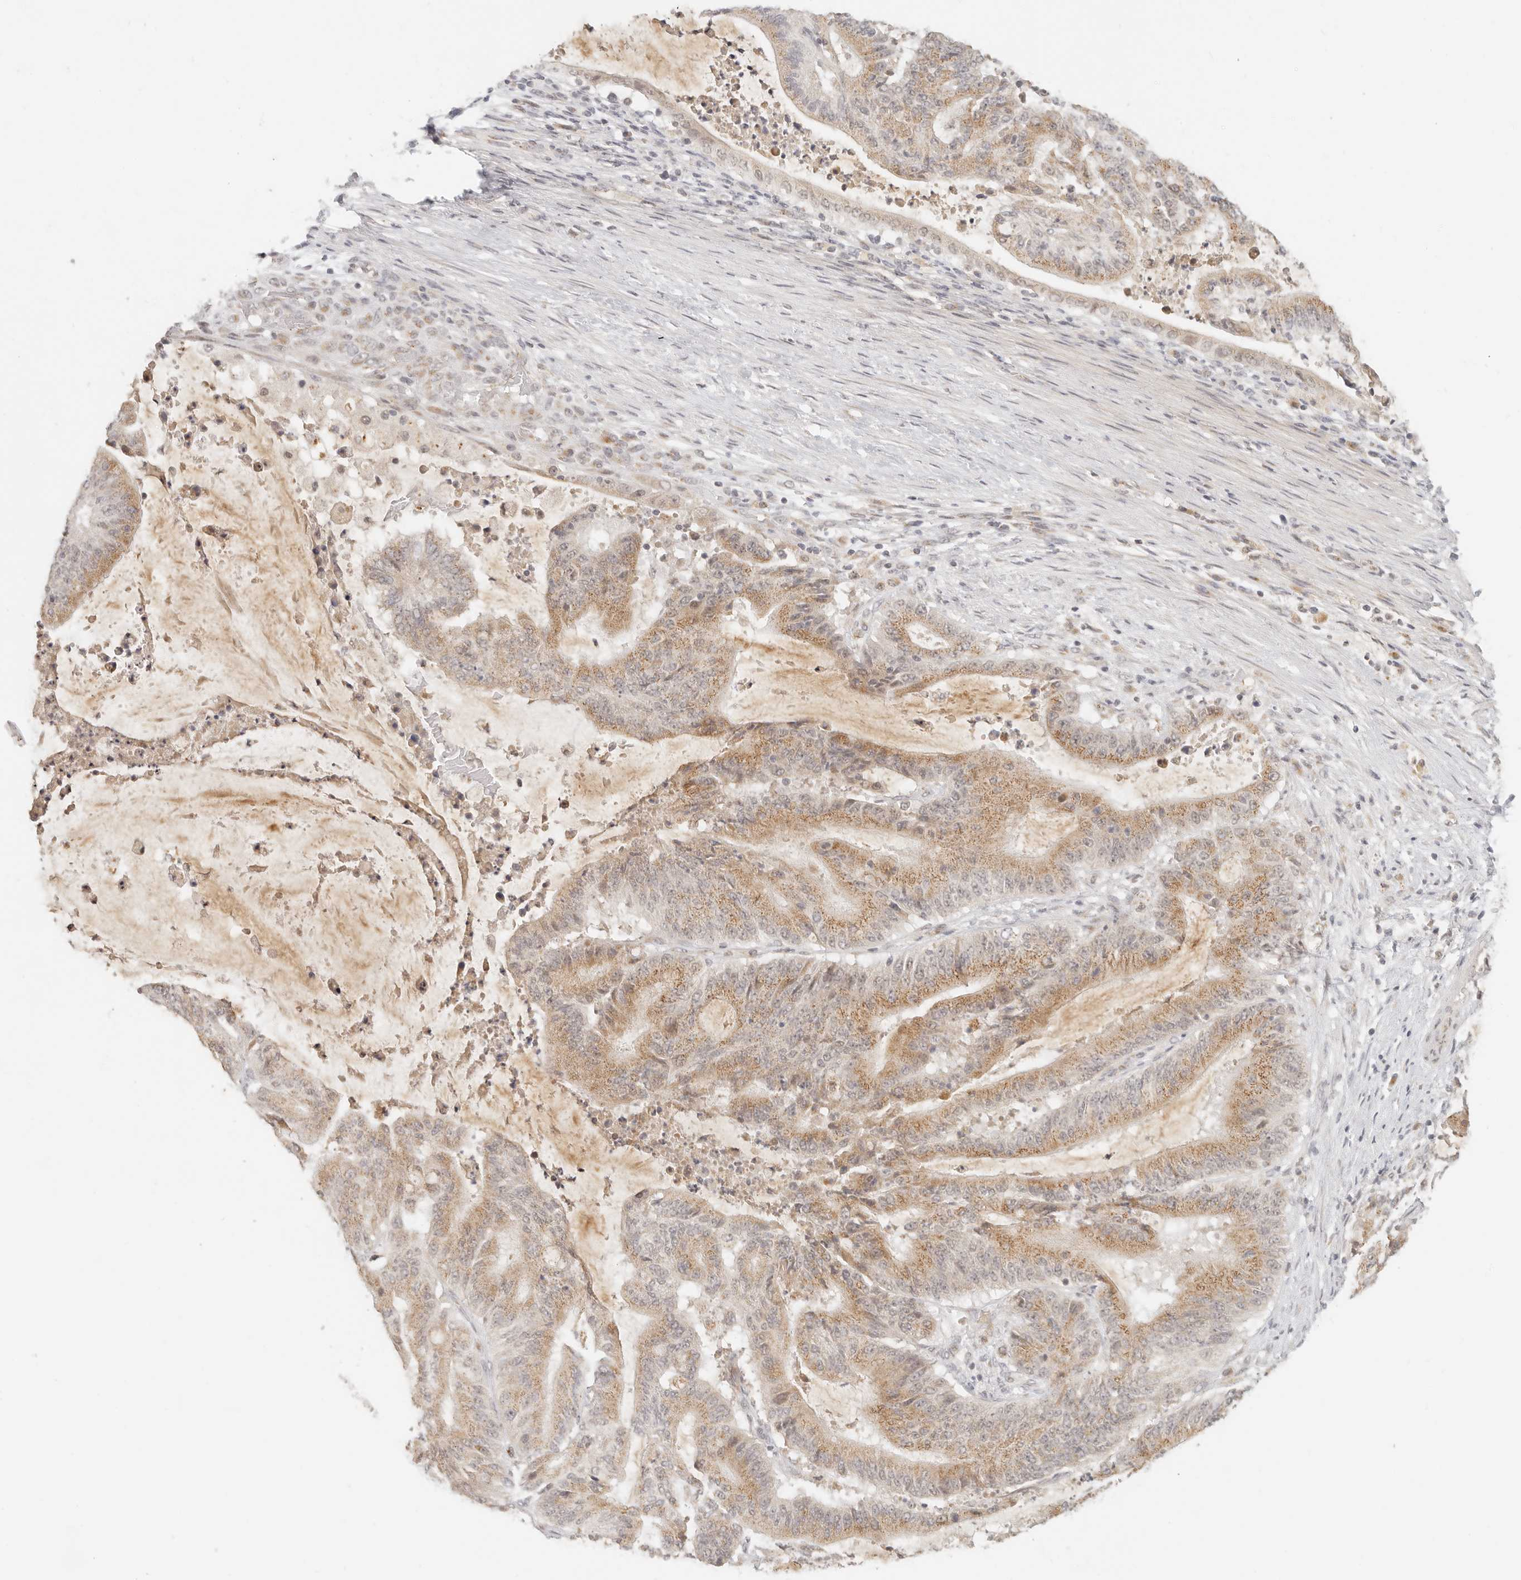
{"staining": {"intensity": "moderate", "quantity": ">75%", "location": "cytoplasmic/membranous"}, "tissue": "liver cancer", "cell_type": "Tumor cells", "image_type": "cancer", "snomed": [{"axis": "morphology", "description": "Normal tissue, NOS"}, {"axis": "morphology", "description": "Cholangiocarcinoma"}, {"axis": "topography", "description": "Liver"}, {"axis": "topography", "description": "Peripheral nerve tissue"}], "caption": "There is medium levels of moderate cytoplasmic/membranous staining in tumor cells of cholangiocarcinoma (liver), as demonstrated by immunohistochemical staining (brown color).", "gene": "INTS11", "patient": {"sex": "female", "age": 73}}